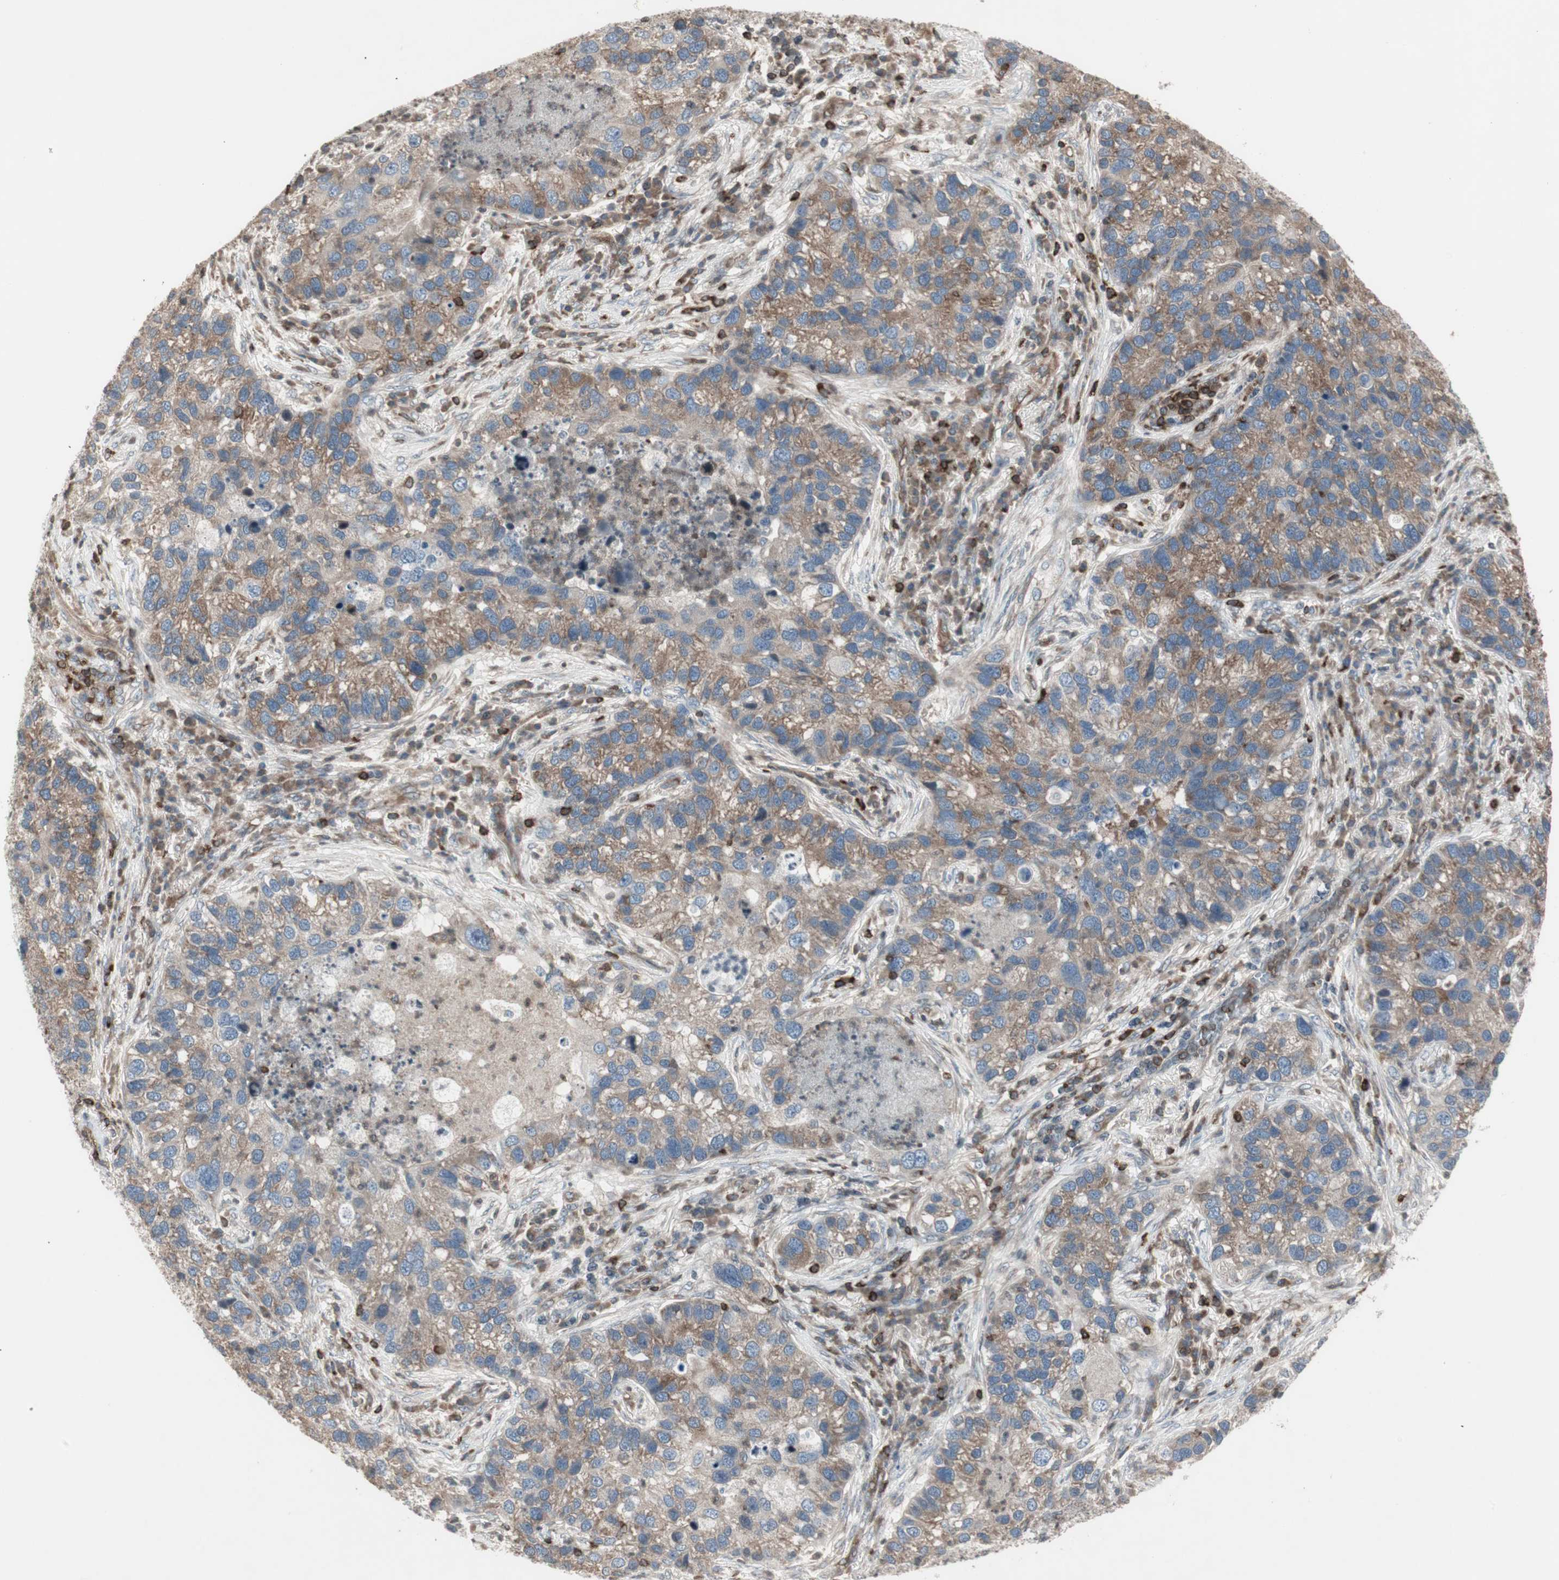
{"staining": {"intensity": "weak", "quantity": "25%-75%", "location": "cytoplasmic/membranous"}, "tissue": "lung cancer", "cell_type": "Tumor cells", "image_type": "cancer", "snomed": [{"axis": "morphology", "description": "Normal tissue, NOS"}, {"axis": "morphology", "description": "Adenocarcinoma, NOS"}, {"axis": "topography", "description": "Bronchus"}, {"axis": "topography", "description": "Lung"}], "caption": "A high-resolution image shows IHC staining of lung cancer (adenocarcinoma), which shows weak cytoplasmic/membranous positivity in approximately 25%-75% of tumor cells.", "gene": "ARHGEF1", "patient": {"sex": "male", "age": 54}}